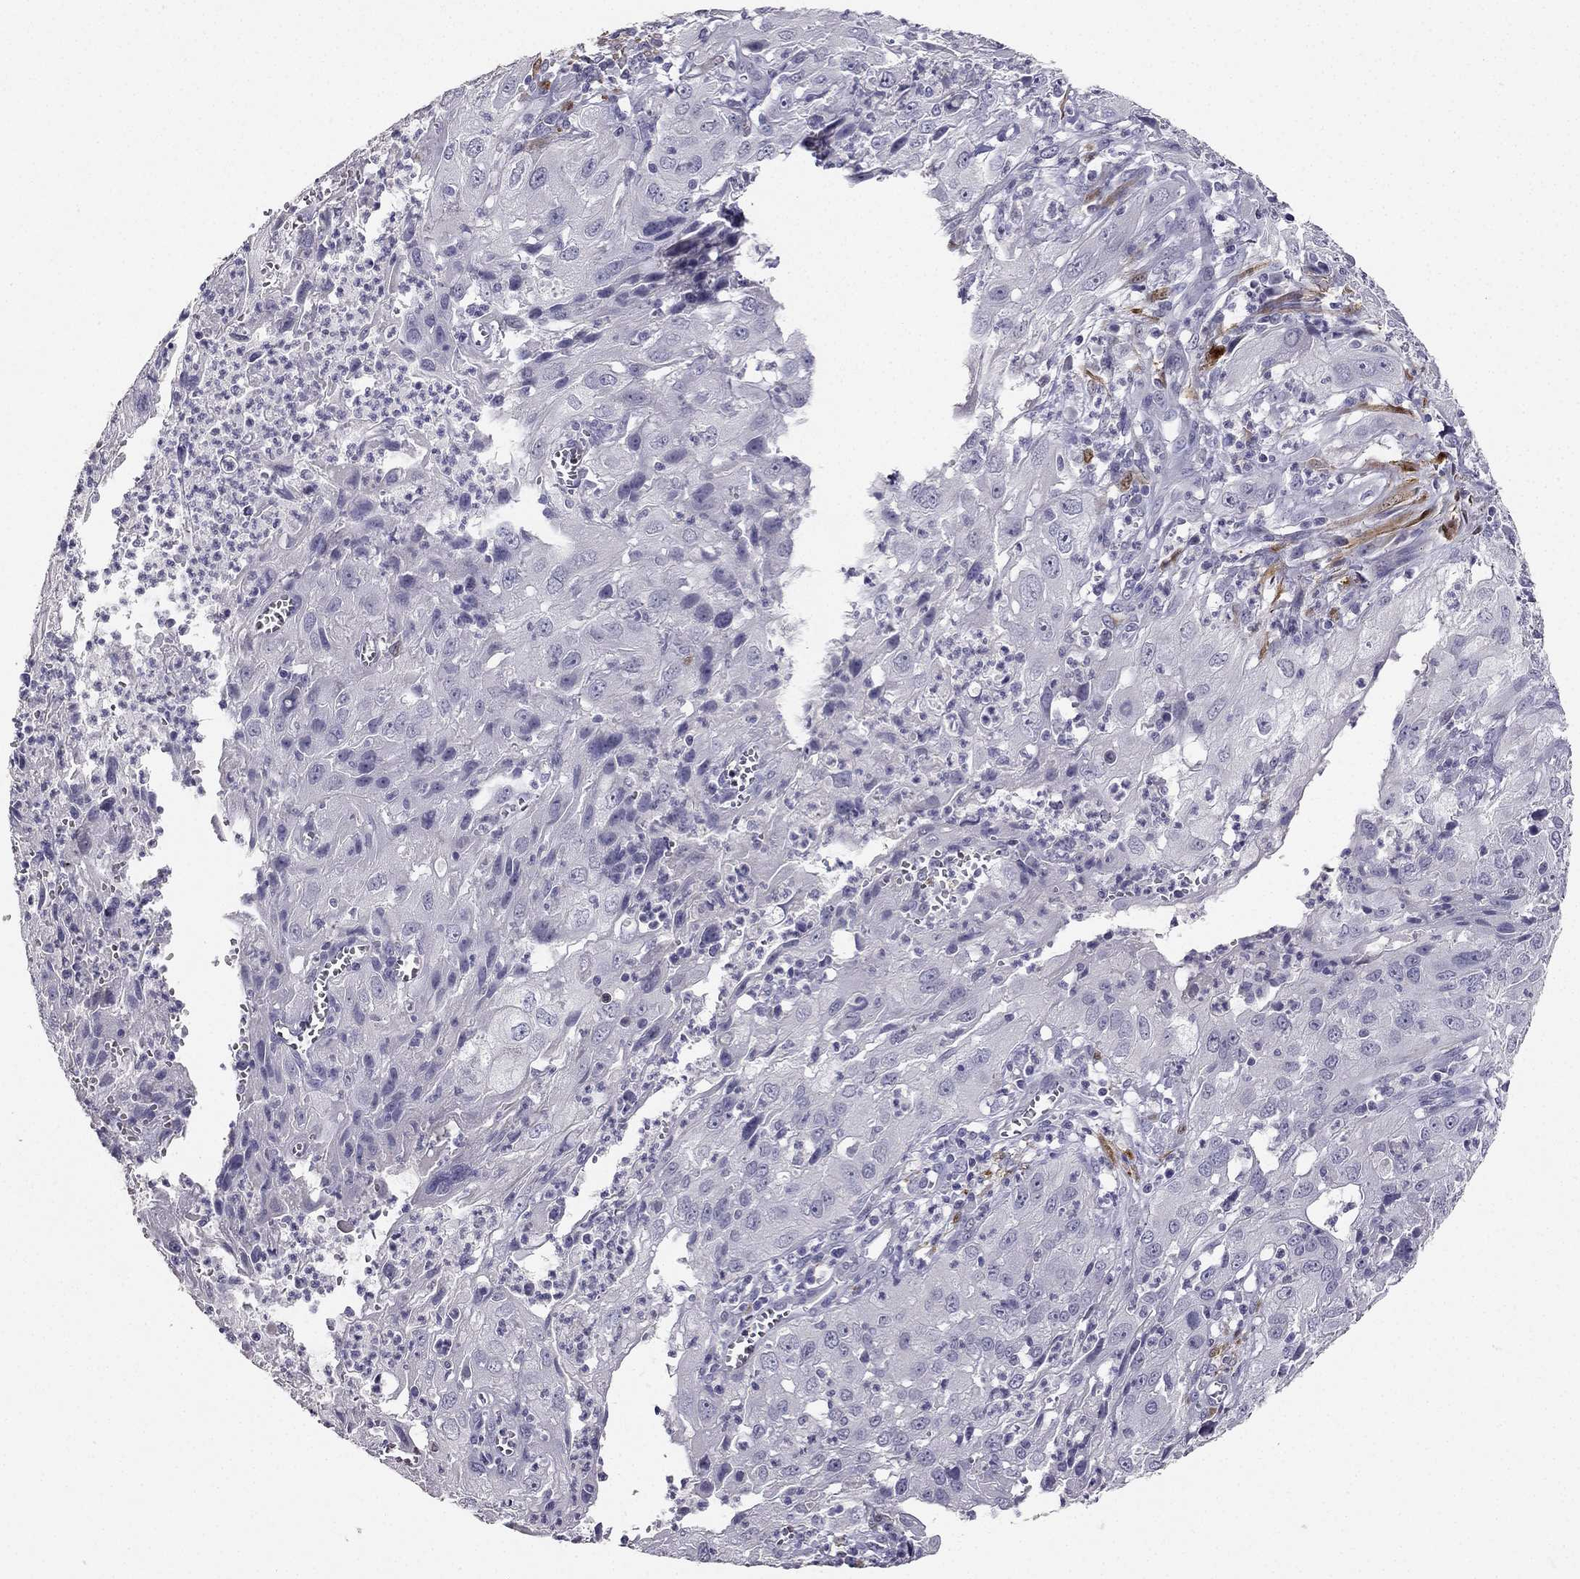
{"staining": {"intensity": "negative", "quantity": "none", "location": "none"}, "tissue": "cervical cancer", "cell_type": "Tumor cells", "image_type": "cancer", "snomed": [{"axis": "morphology", "description": "Squamous cell carcinoma, NOS"}, {"axis": "topography", "description": "Cervix"}], "caption": "Immunohistochemical staining of cervical cancer reveals no significant expression in tumor cells. Brightfield microscopy of immunohistochemistry stained with DAB (3,3'-diaminobenzidine) (brown) and hematoxylin (blue), captured at high magnification.", "gene": "CALB2", "patient": {"sex": "female", "age": 32}}